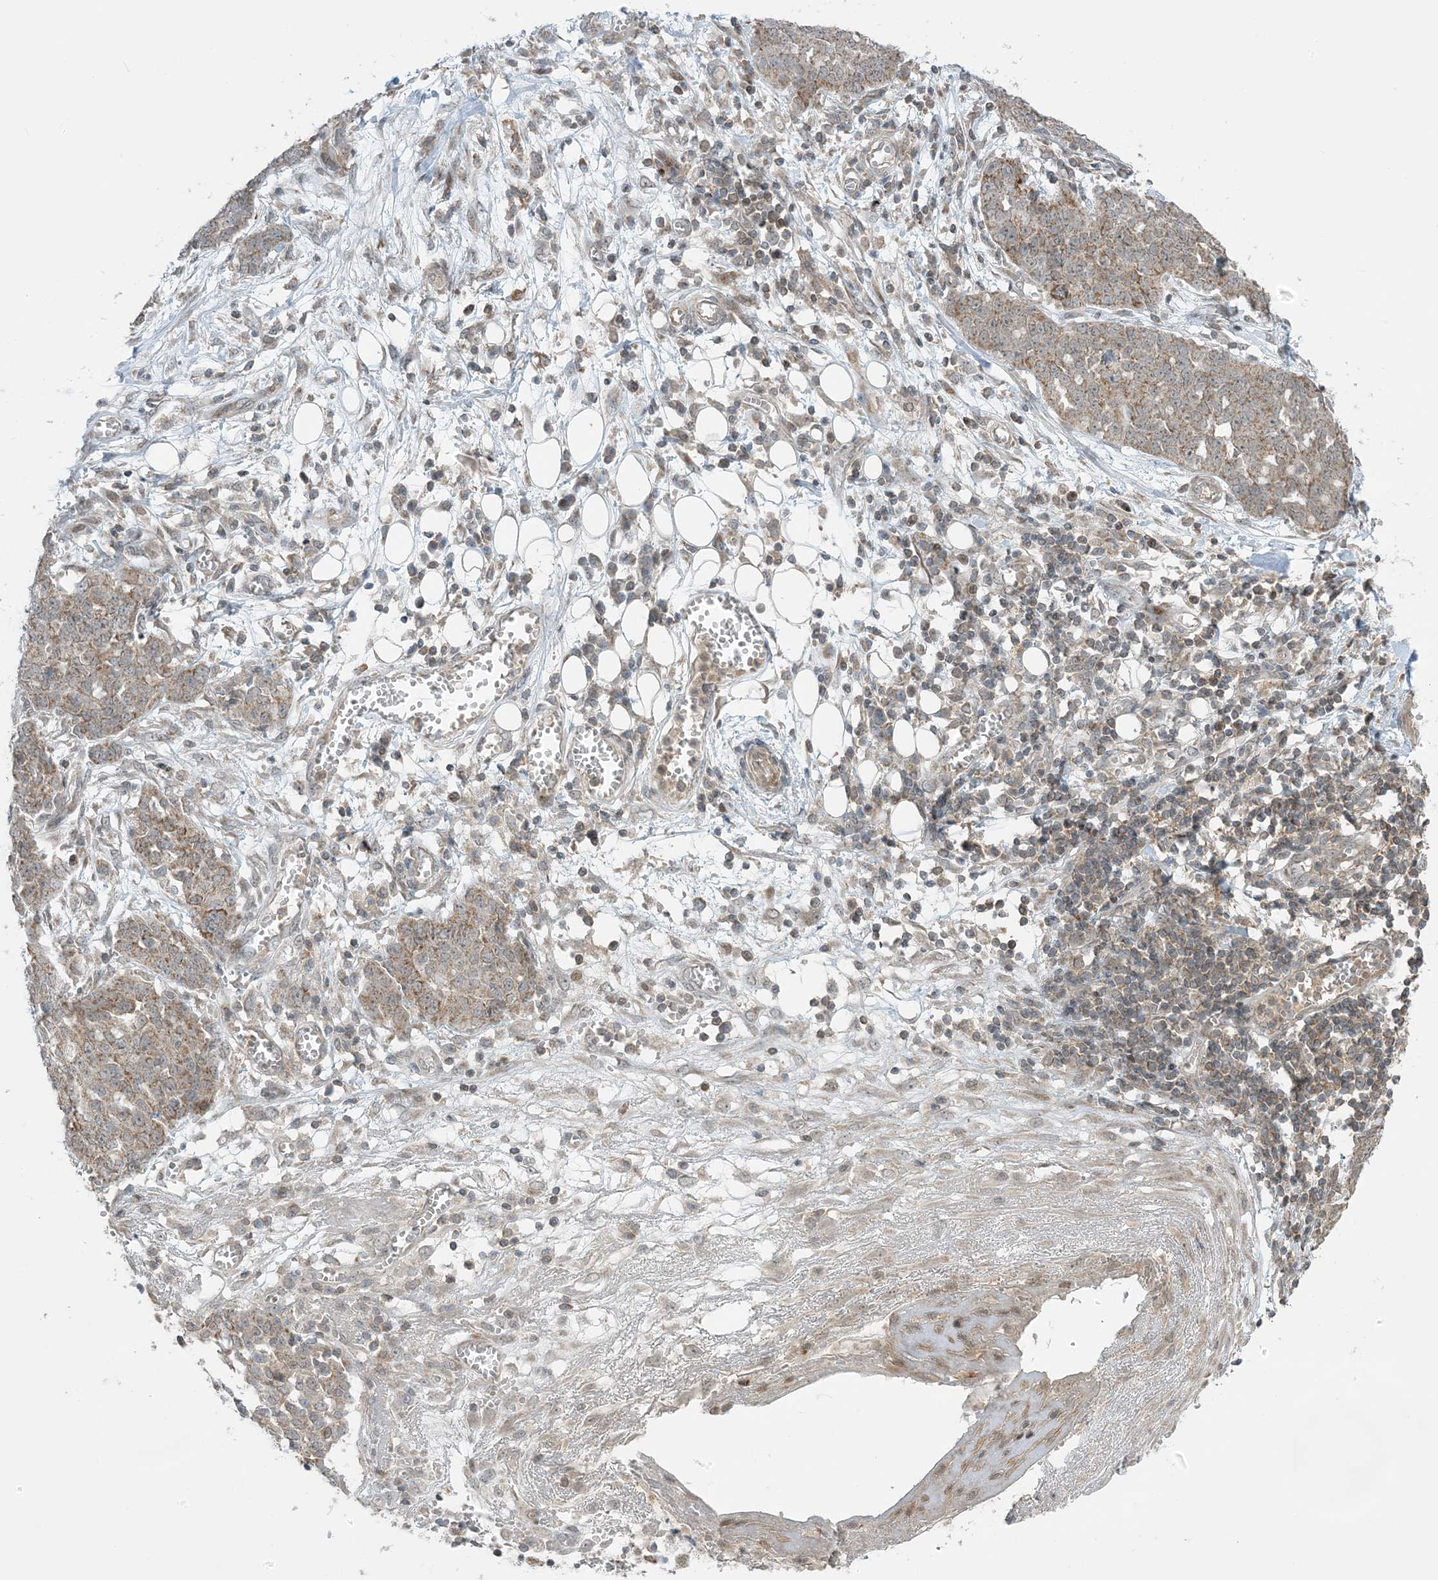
{"staining": {"intensity": "moderate", "quantity": ">75%", "location": "cytoplasmic/membranous"}, "tissue": "ovarian cancer", "cell_type": "Tumor cells", "image_type": "cancer", "snomed": [{"axis": "morphology", "description": "Cystadenocarcinoma, serous, NOS"}, {"axis": "topography", "description": "Soft tissue"}, {"axis": "topography", "description": "Ovary"}], "caption": "Immunohistochemistry (IHC) (DAB (3,3'-diaminobenzidine)) staining of serous cystadenocarcinoma (ovarian) shows moderate cytoplasmic/membranous protein staining in about >75% of tumor cells. The staining was performed using DAB to visualize the protein expression in brown, while the nuclei were stained in blue with hematoxylin (Magnification: 20x).", "gene": "PHLDB2", "patient": {"sex": "female", "age": 57}}